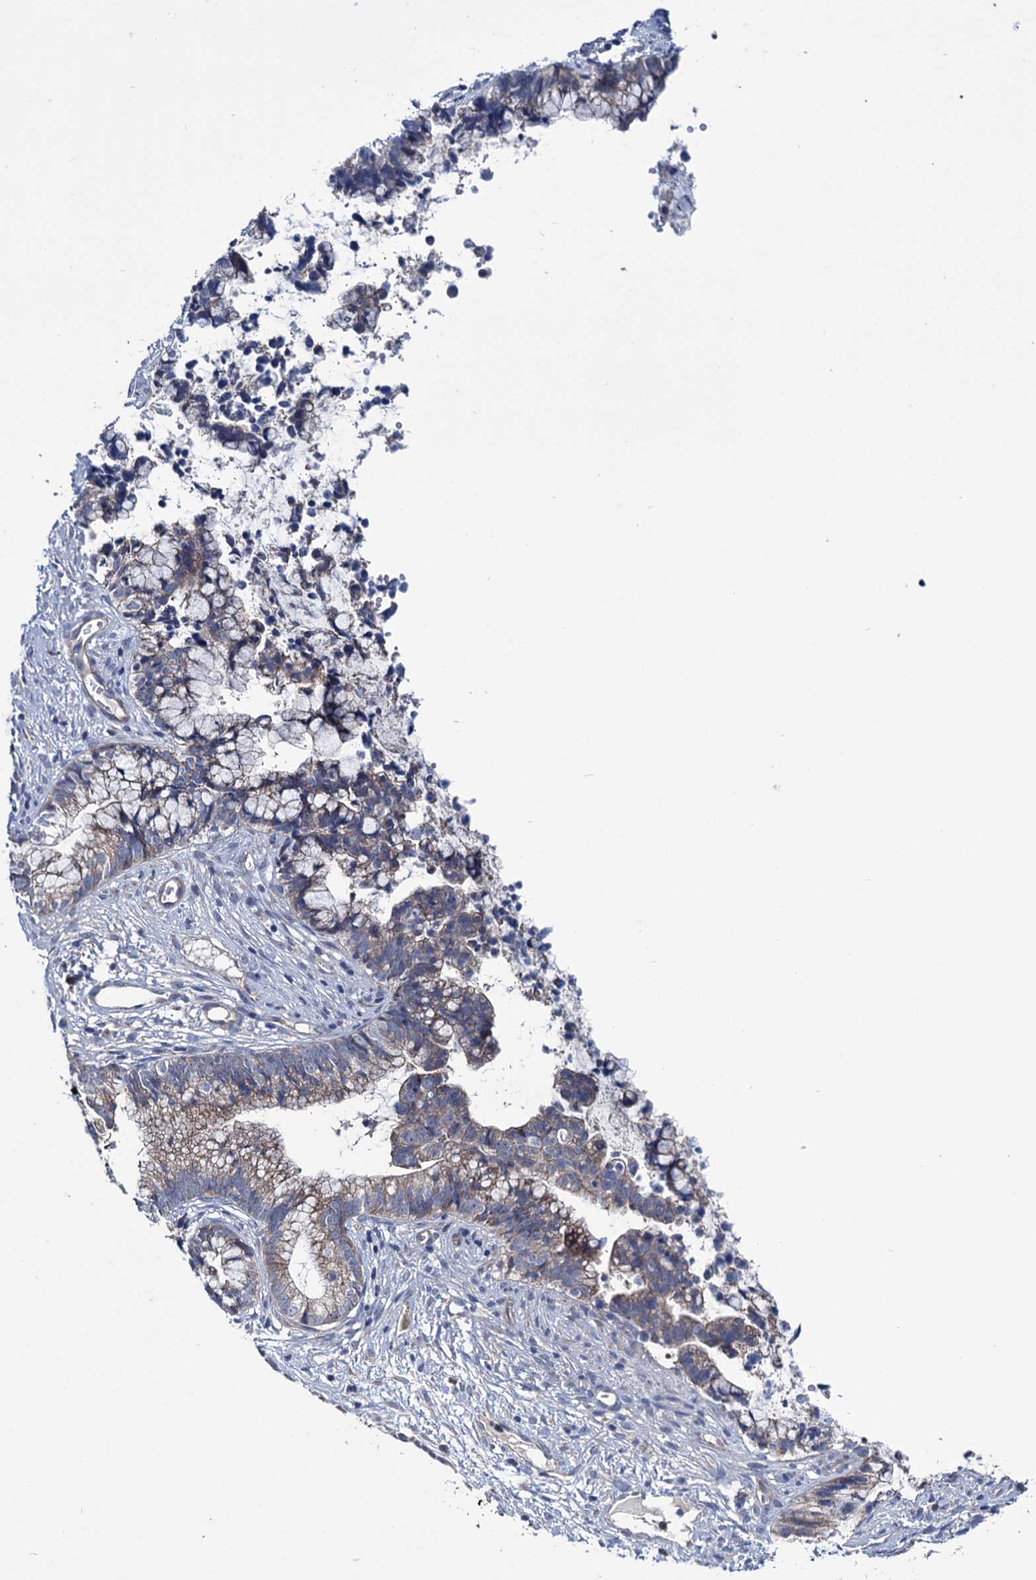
{"staining": {"intensity": "weak", "quantity": "25%-75%", "location": "cytoplasmic/membranous"}, "tissue": "cervical cancer", "cell_type": "Tumor cells", "image_type": "cancer", "snomed": [{"axis": "morphology", "description": "Adenocarcinoma, NOS"}, {"axis": "topography", "description": "Cervix"}], "caption": "High-power microscopy captured an immunohistochemistry image of cervical adenocarcinoma, revealing weak cytoplasmic/membranous expression in about 25%-75% of tumor cells. (DAB = brown stain, brightfield microscopy at high magnification).", "gene": "EYA4", "patient": {"sex": "female", "age": 44}}